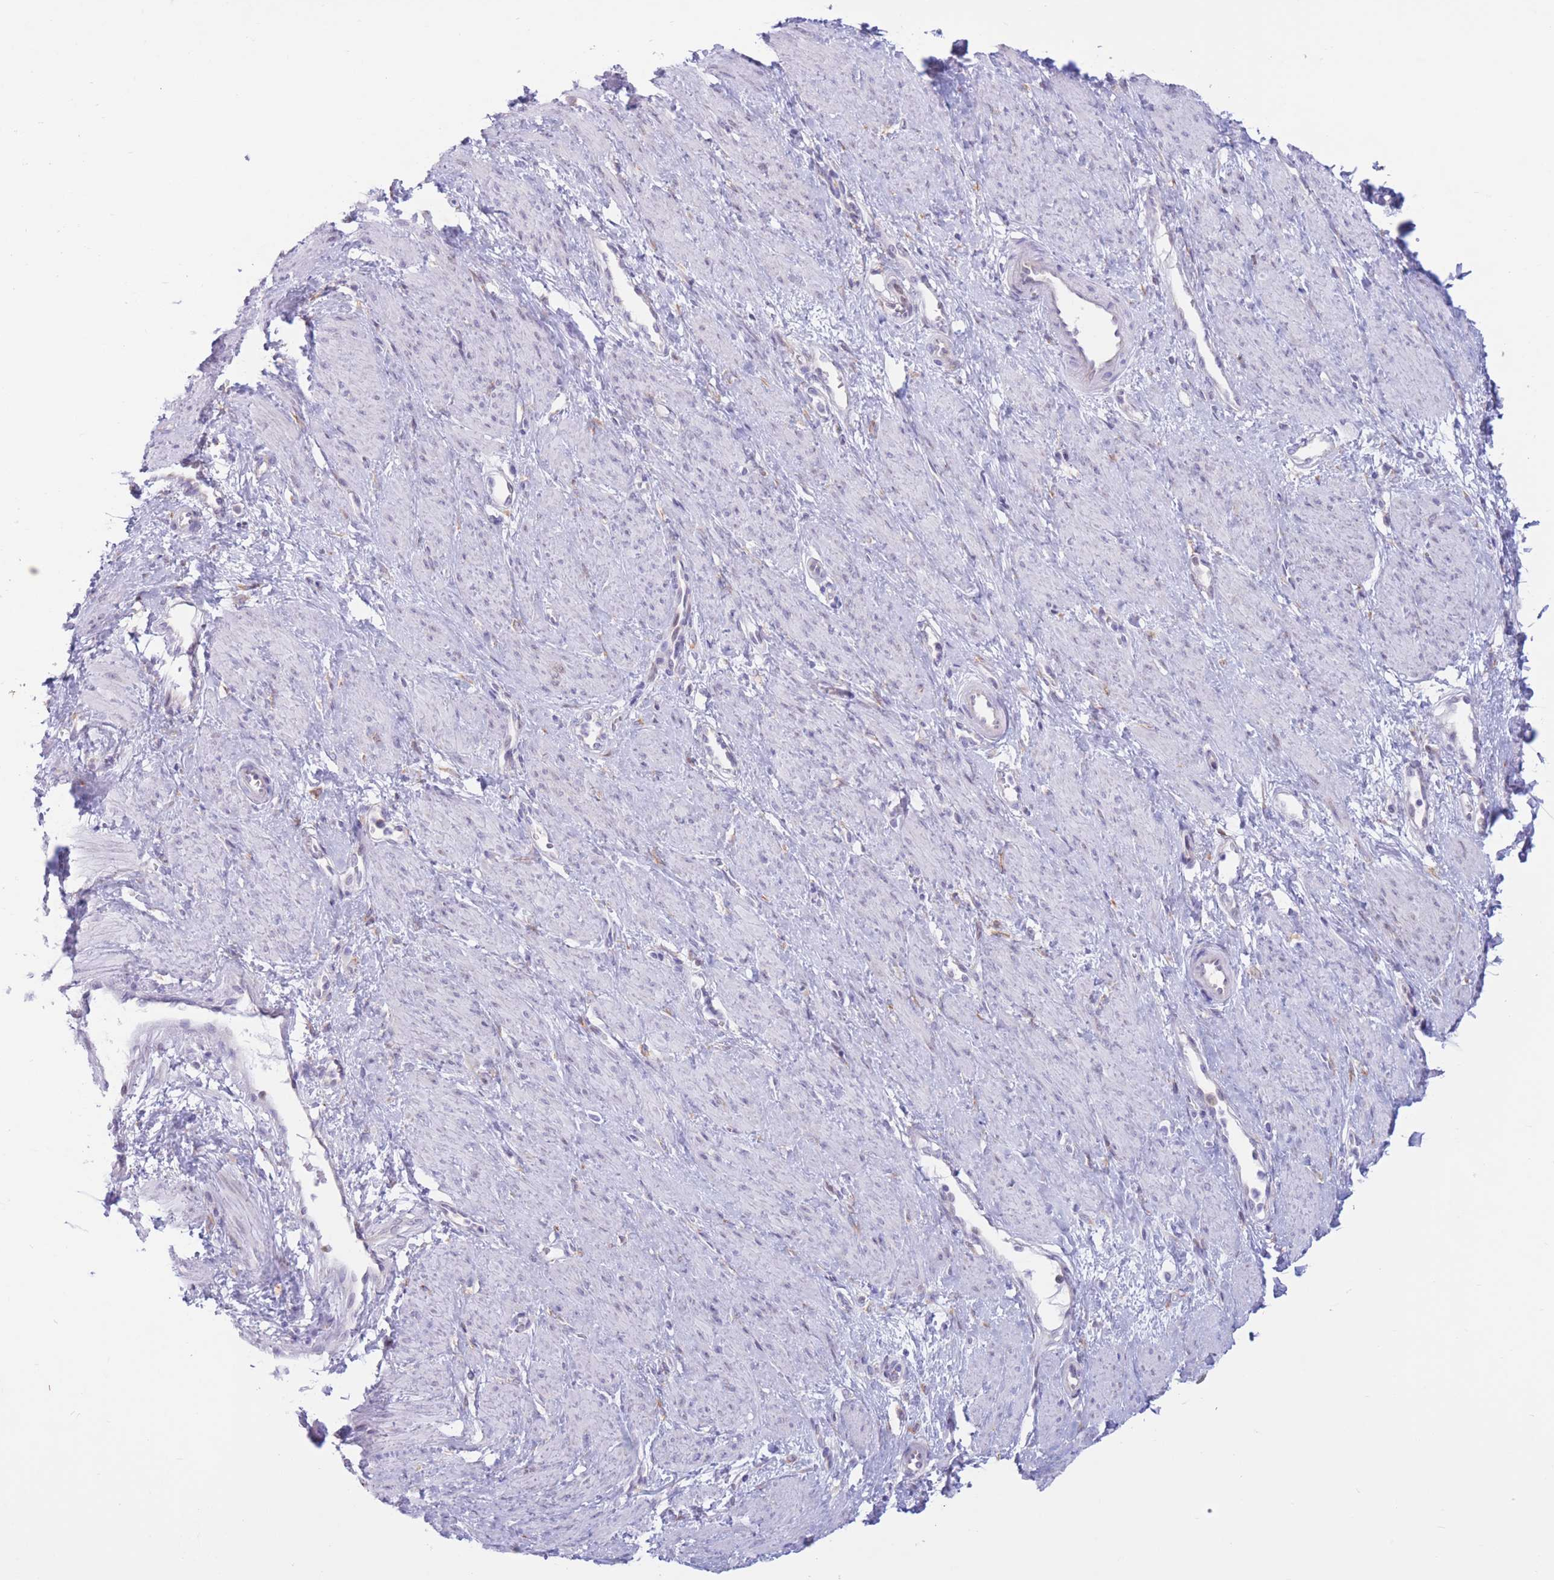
{"staining": {"intensity": "negative", "quantity": "none", "location": "none"}, "tissue": "smooth muscle", "cell_type": "Smooth muscle cells", "image_type": "normal", "snomed": [{"axis": "morphology", "description": "Normal tissue, NOS"}, {"axis": "topography", "description": "Smooth muscle"}, {"axis": "topography", "description": "Uterus"}], "caption": "Immunohistochemistry image of benign human smooth muscle stained for a protein (brown), which exhibits no positivity in smooth muscle cells.", "gene": "MYDGF", "patient": {"sex": "female", "age": 39}}